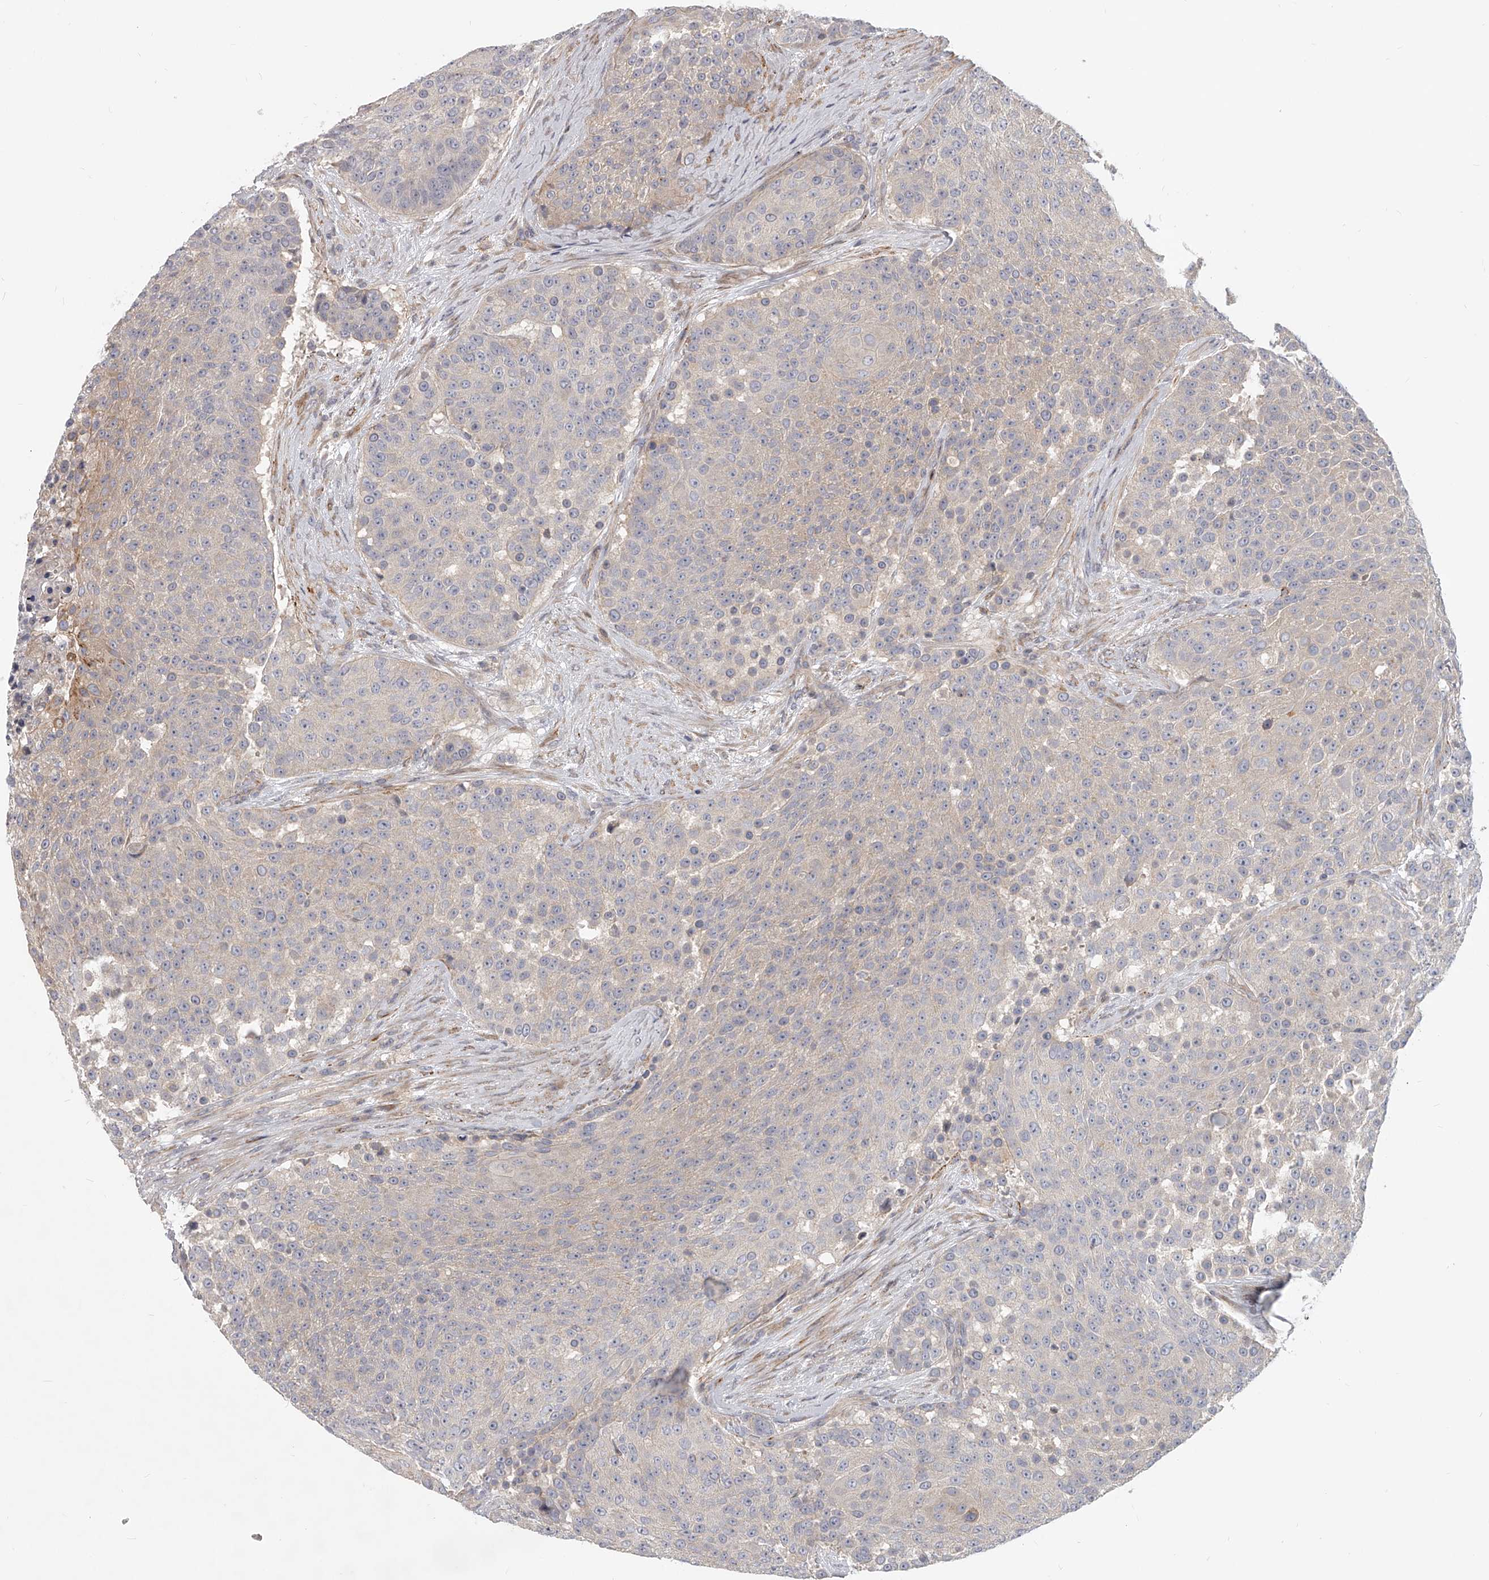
{"staining": {"intensity": "weak", "quantity": "25%-75%", "location": "cytoplasmic/membranous"}, "tissue": "urothelial cancer", "cell_type": "Tumor cells", "image_type": "cancer", "snomed": [{"axis": "morphology", "description": "Urothelial carcinoma, High grade"}, {"axis": "topography", "description": "Urinary bladder"}], "caption": "Weak cytoplasmic/membranous expression for a protein is seen in approximately 25%-75% of tumor cells of urothelial cancer using immunohistochemistry (IHC).", "gene": "SLC37A1", "patient": {"sex": "female", "age": 63}}